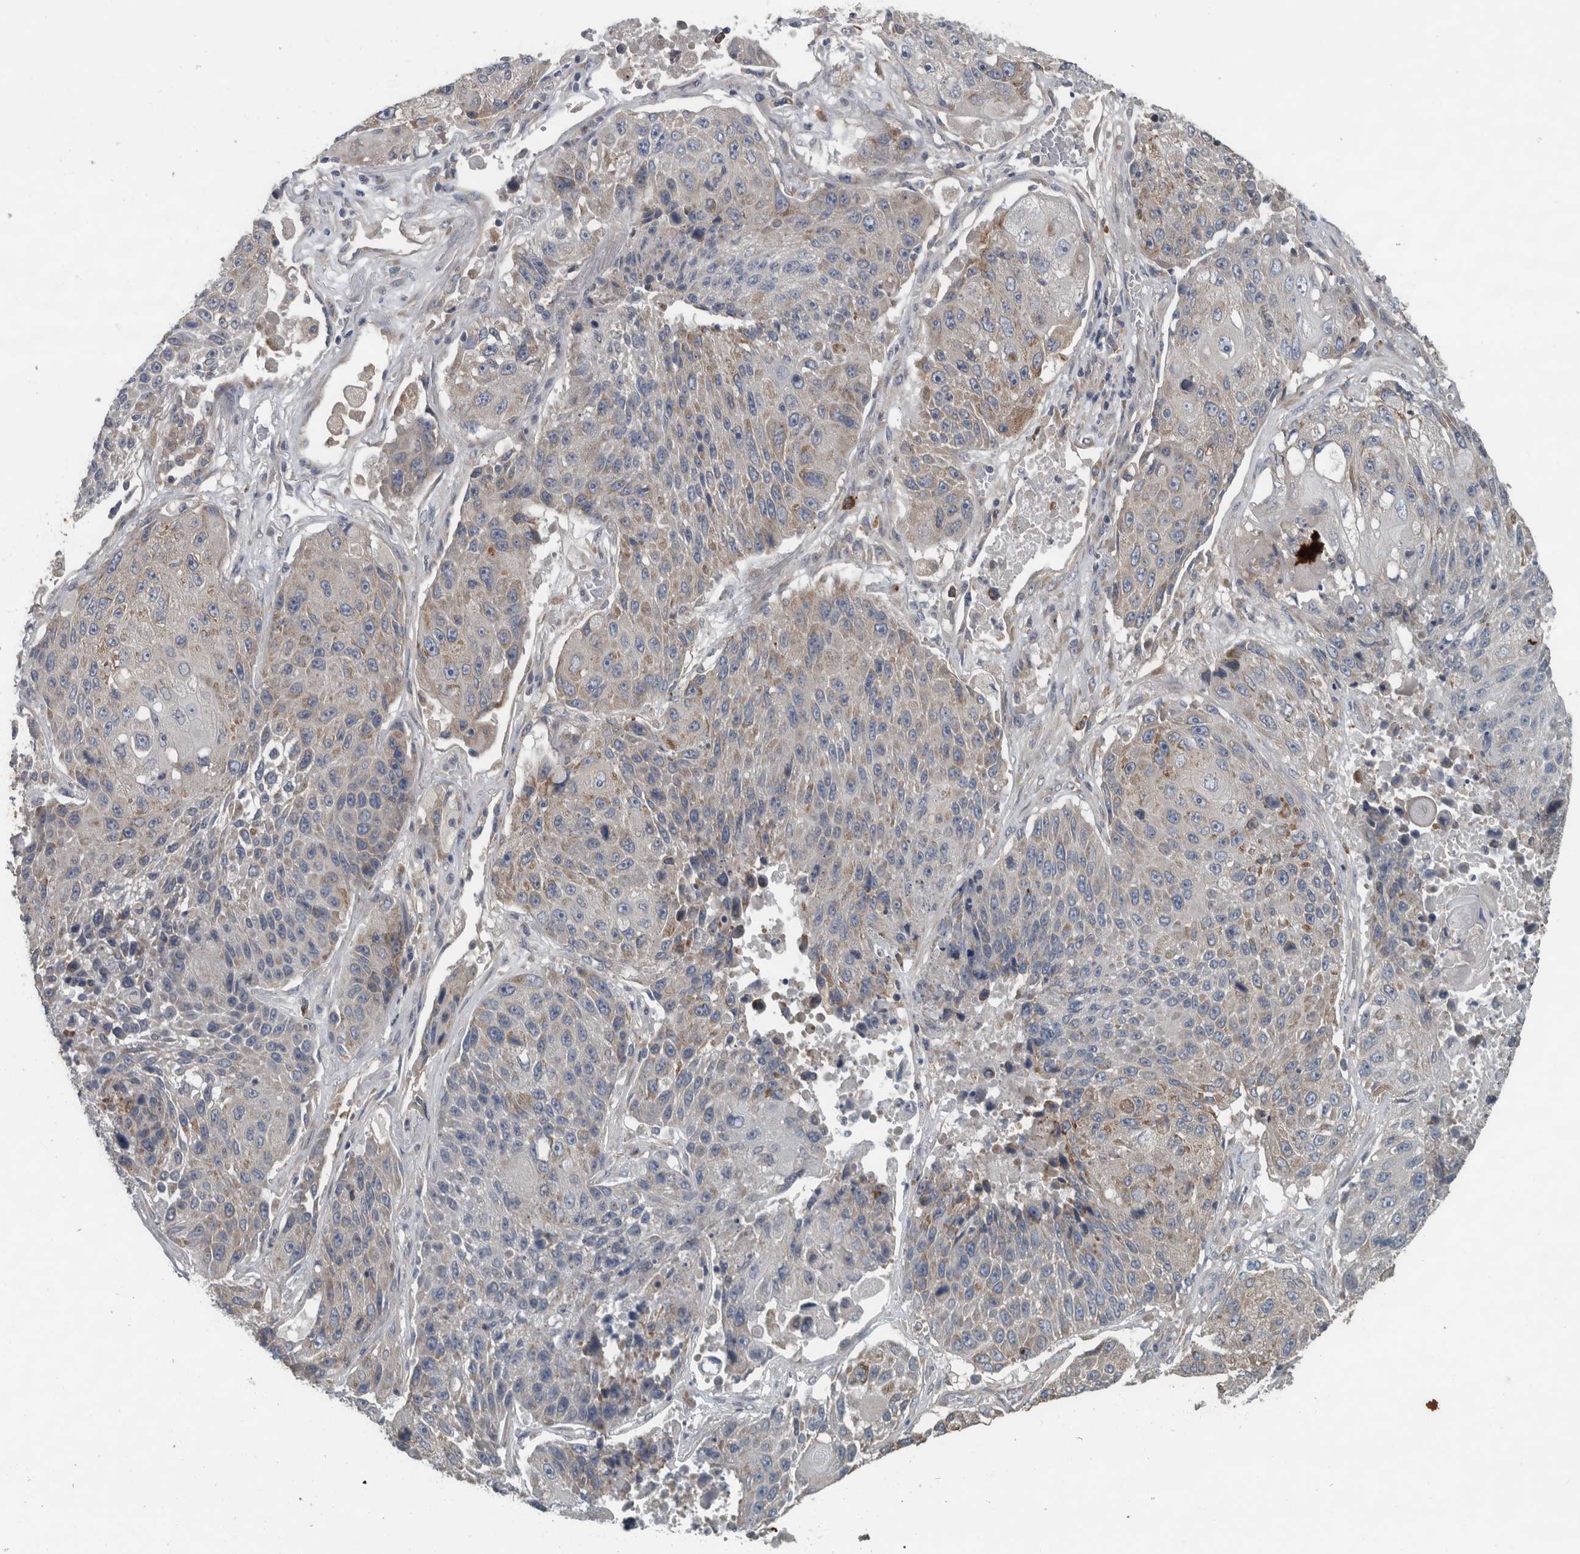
{"staining": {"intensity": "weak", "quantity": "<25%", "location": "cytoplasmic/membranous"}, "tissue": "lung cancer", "cell_type": "Tumor cells", "image_type": "cancer", "snomed": [{"axis": "morphology", "description": "Squamous cell carcinoma, NOS"}, {"axis": "topography", "description": "Lung"}], "caption": "Immunohistochemistry (IHC) image of human lung cancer (squamous cell carcinoma) stained for a protein (brown), which demonstrates no positivity in tumor cells.", "gene": "EXOC8", "patient": {"sex": "male", "age": 61}}